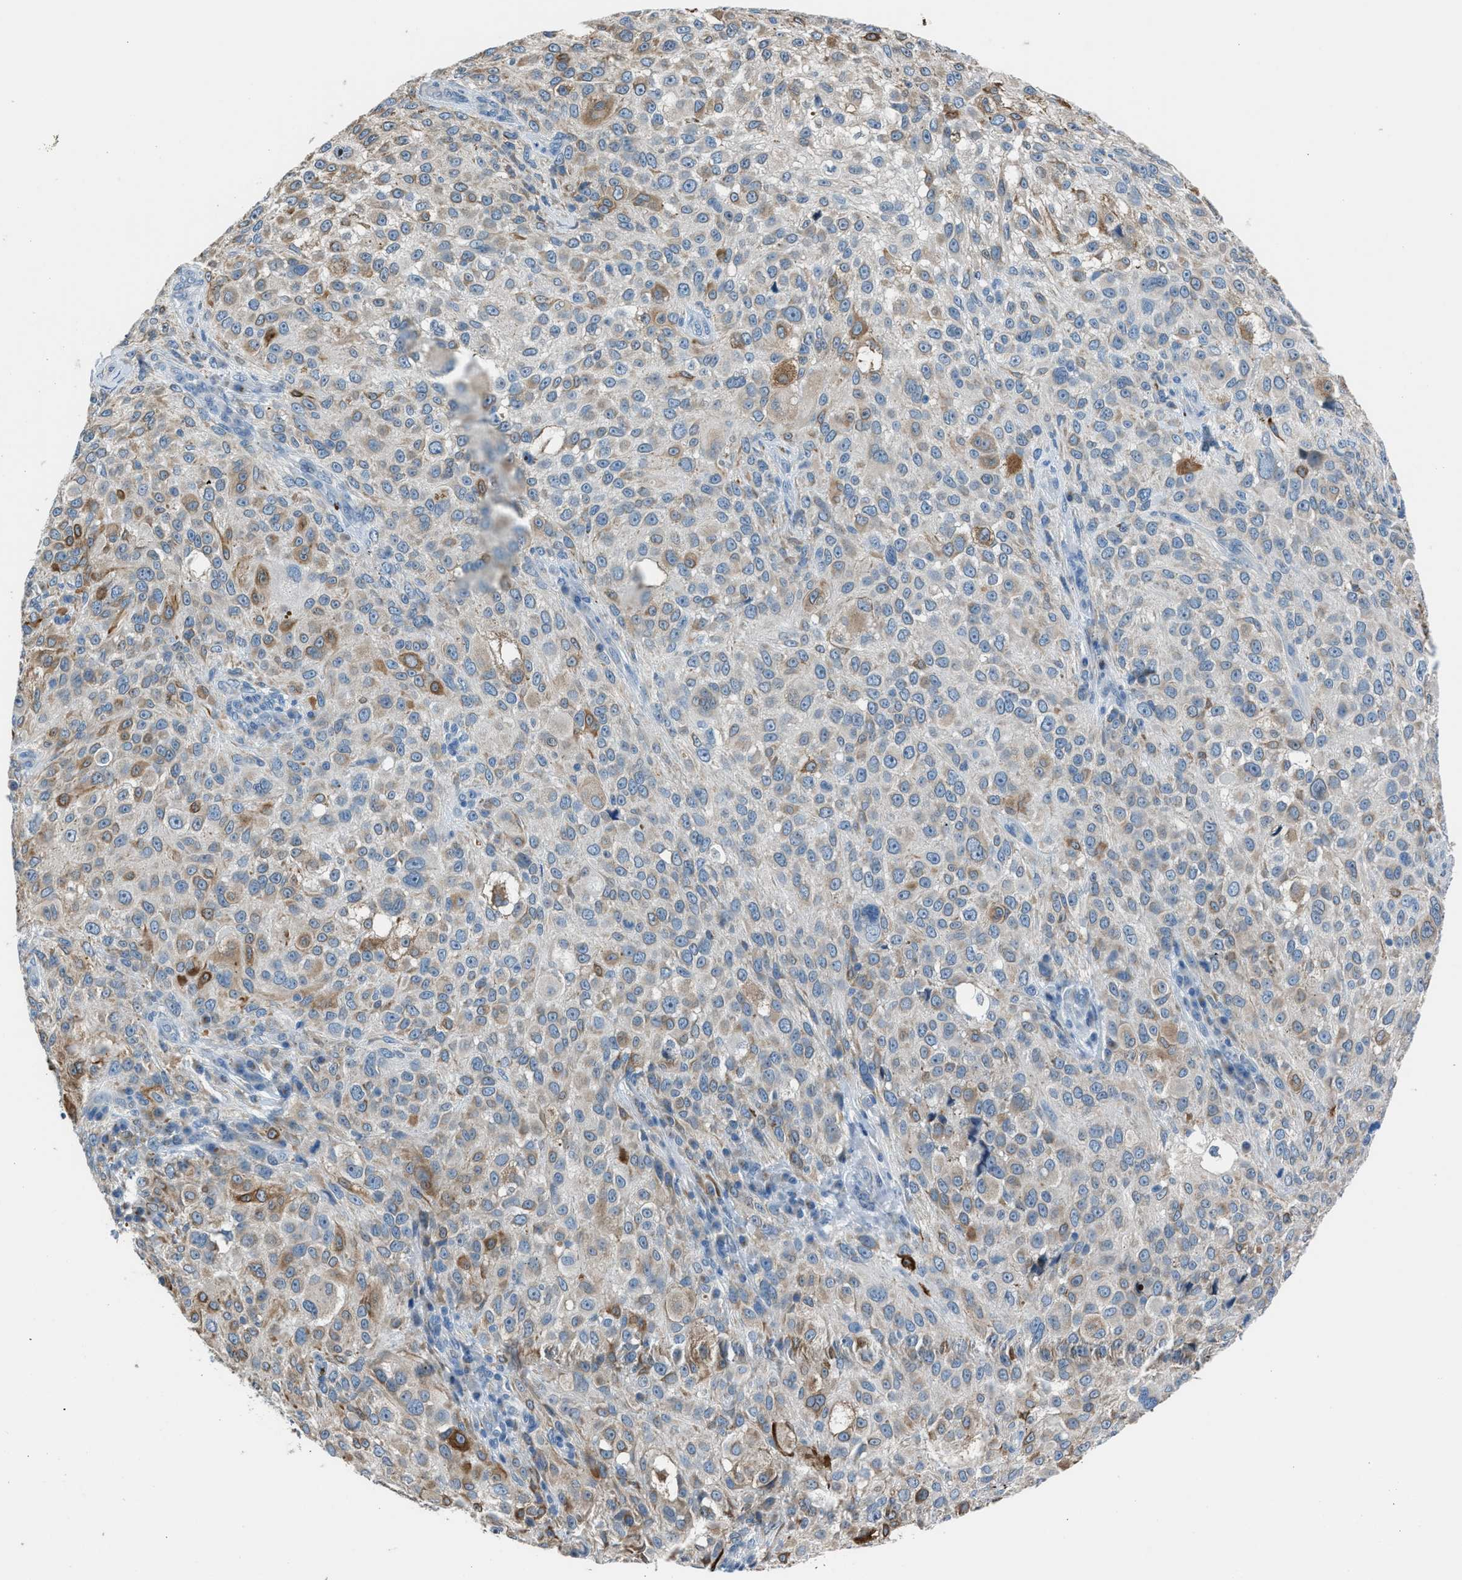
{"staining": {"intensity": "weak", "quantity": "25%-75%", "location": "cytoplasmic/membranous"}, "tissue": "melanoma", "cell_type": "Tumor cells", "image_type": "cancer", "snomed": [{"axis": "morphology", "description": "Necrosis, NOS"}, {"axis": "morphology", "description": "Malignant melanoma, NOS"}, {"axis": "topography", "description": "Skin"}], "caption": "Immunohistochemical staining of malignant melanoma displays low levels of weak cytoplasmic/membranous protein positivity in approximately 25%-75% of tumor cells.", "gene": "RNF41", "patient": {"sex": "female", "age": 87}}